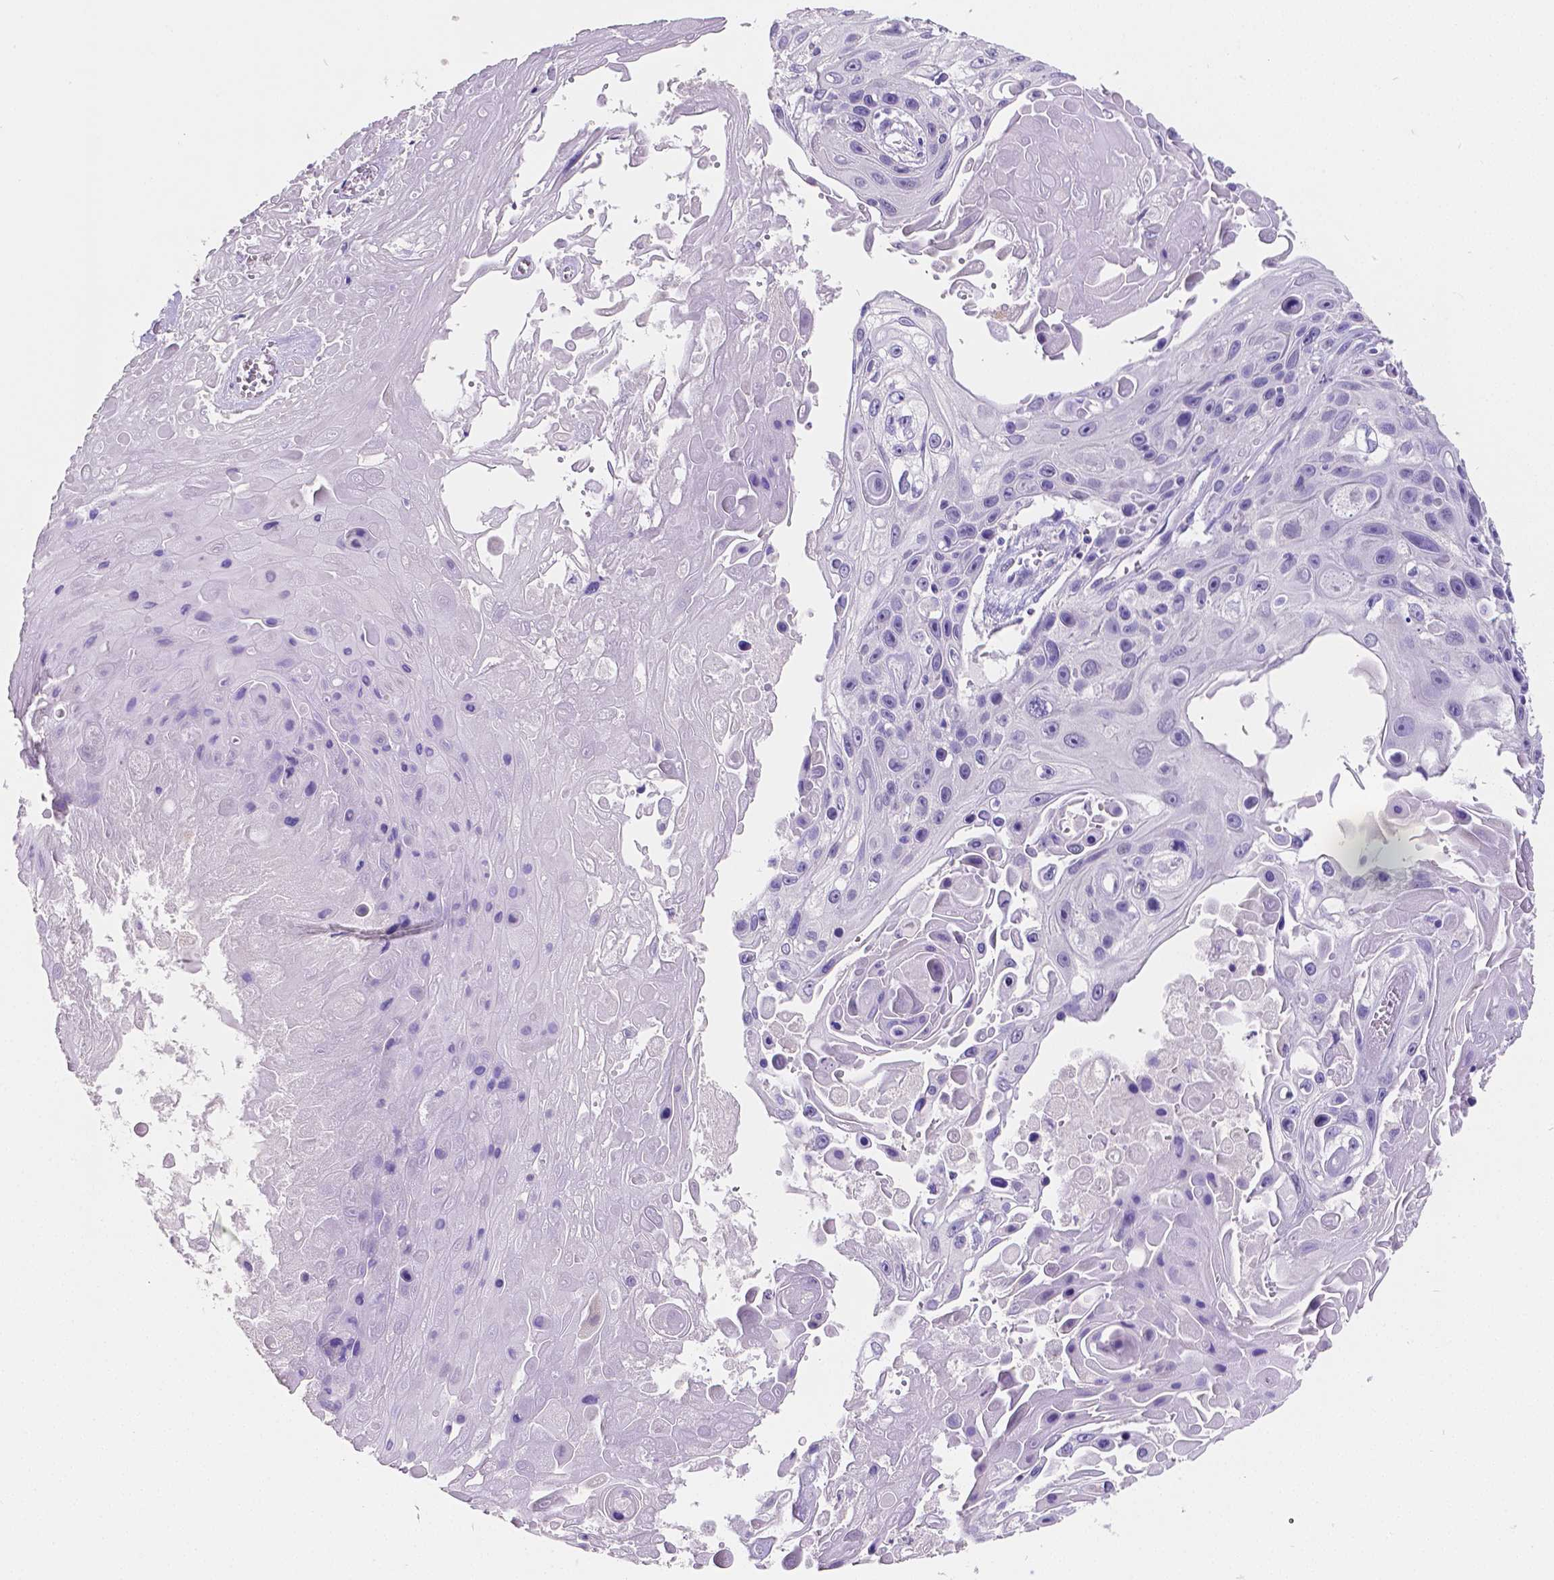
{"staining": {"intensity": "negative", "quantity": "none", "location": "none"}, "tissue": "skin cancer", "cell_type": "Tumor cells", "image_type": "cancer", "snomed": [{"axis": "morphology", "description": "Squamous cell carcinoma, NOS"}, {"axis": "topography", "description": "Skin"}], "caption": "A high-resolution photomicrograph shows IHC staining of squamous cell carcinoma (skin), which reveals no significant staining in tumor cells. (Brightfield microscopy of DAB immunohistochemistry (IHC) at high magnification).", "gene": "SATB2", "patient": {"sex": "male", "age": 82}}